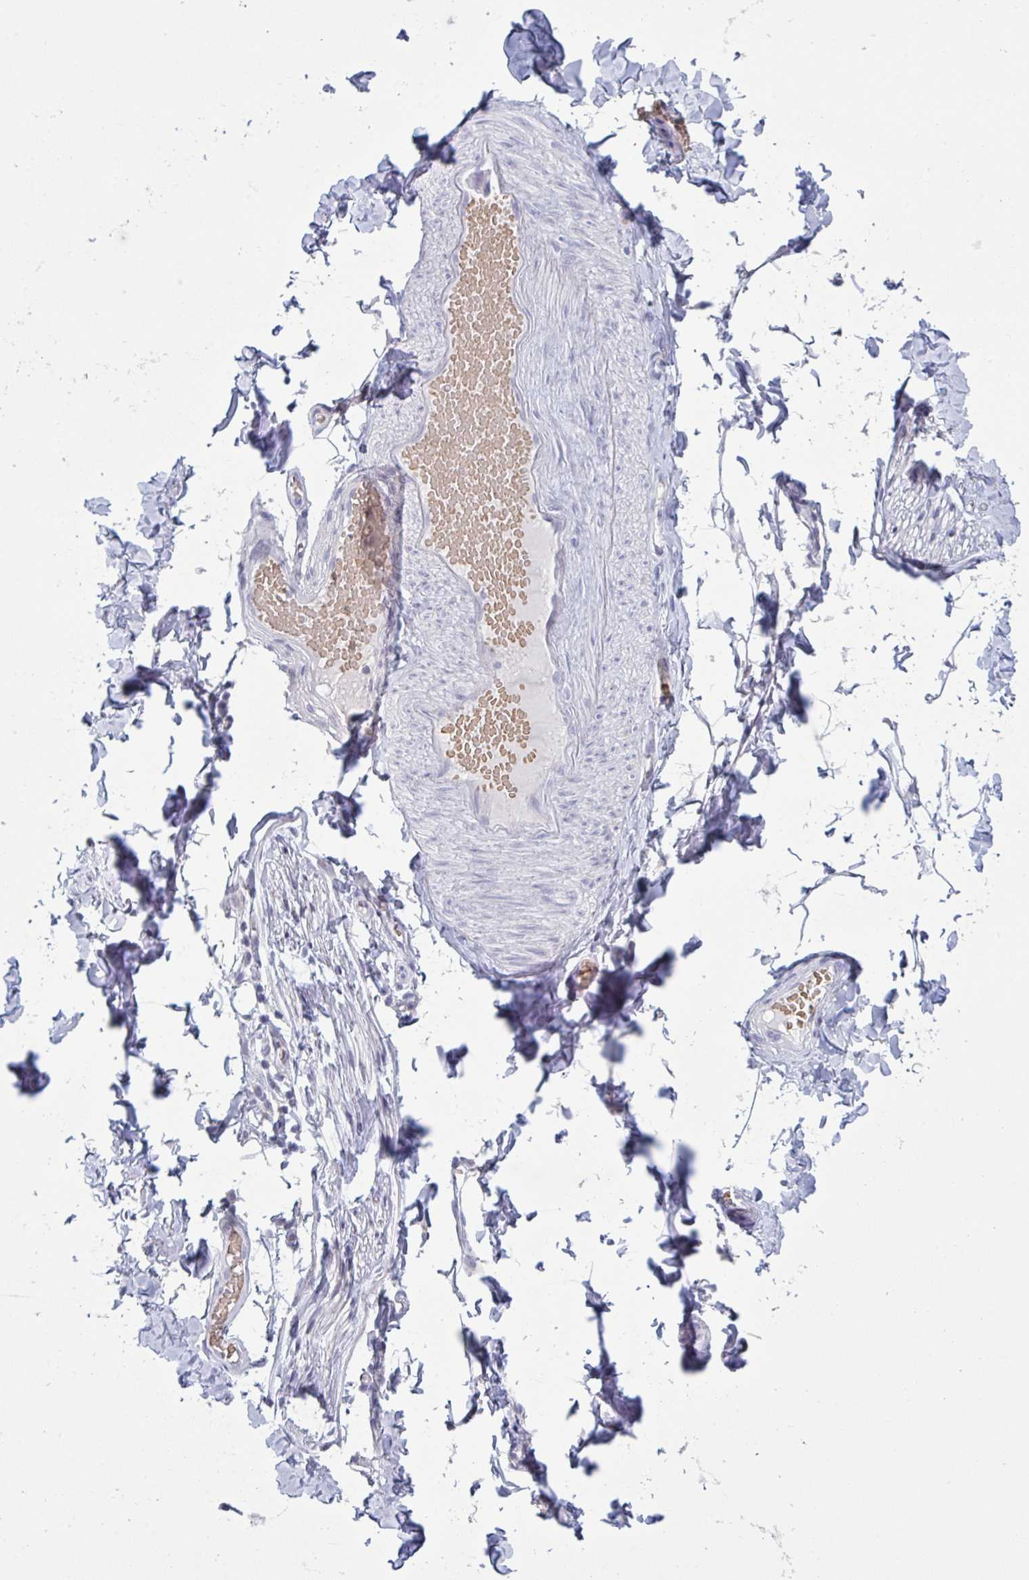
{"staining": {"intensity": "negative", "quantity": "none", "location": "none"}, "tissue": "soft tissue", "cell_type": "Fibroblasts", "image_type": "normal", "snomed": [{"axis": "morphology", "description": "Normal tissue, NOS"}, {"axis": "topography", "description": "Soft tissue"}, {"axis": "topography", "description": "Adipose tissue"}, {"axis": "topography", "description": "Vascular tissue"}, {"axis": "topography", "description": "Peripheral nerve tissue"}], "caption": "This is an immunohistochemistry histopathology image of unremarkable soft tissue. There is no expression in fibroblasts.", "gene": "HSD11B2", "patient": {"sex": "male", "age": 29}}